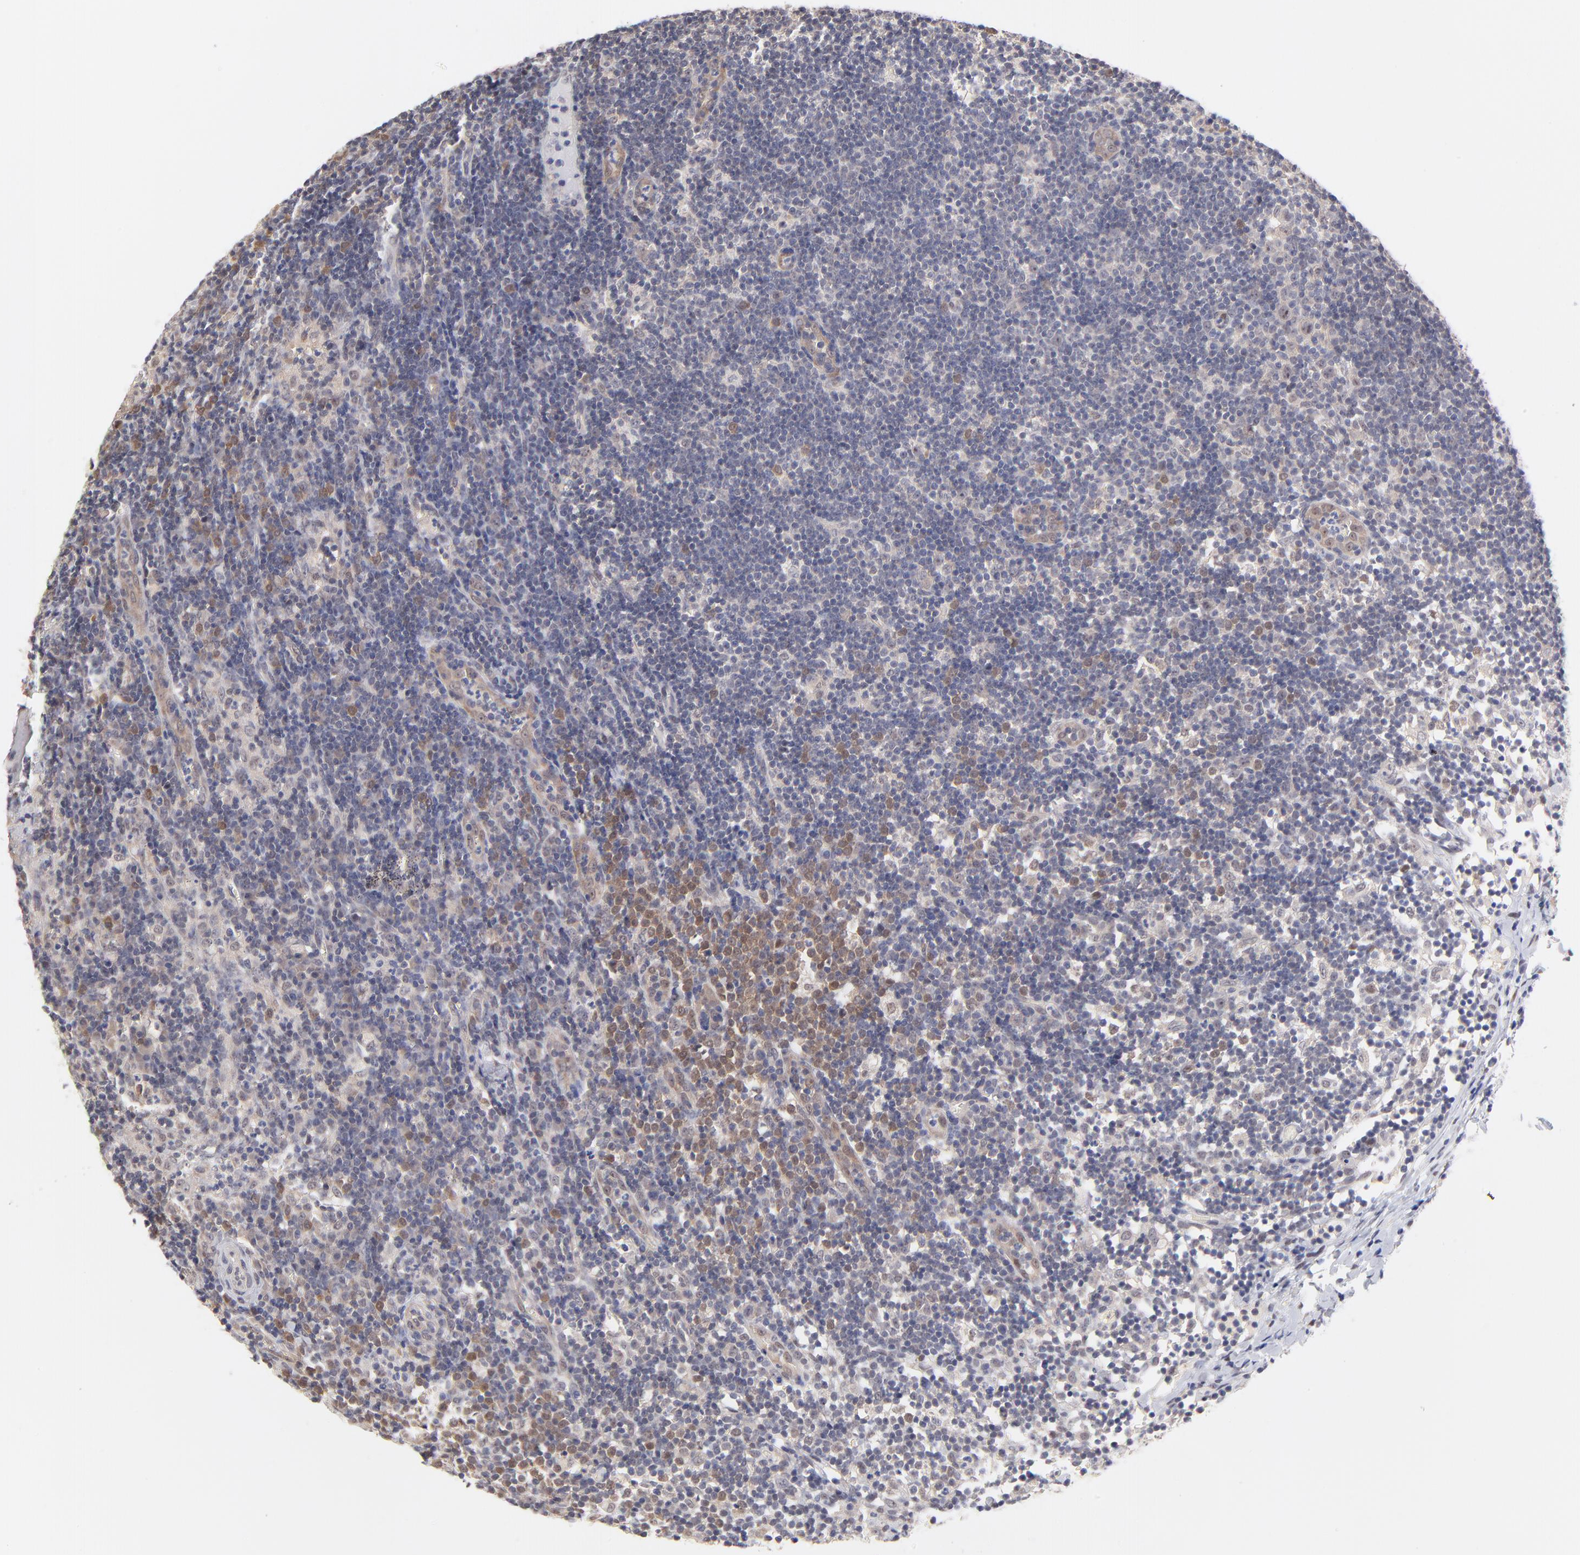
{"staining": {"intensity": "weak", "quantity": "25%-75%", "location": "cytoplasmic/membranous"}, "tissue": "lymph node", "cell_type": "Germinal center cells", "image_type": "normal", "snomed": [{"axis": "morphology", "description": "Normal tissue, NOS"}, {"axis": "morphology", "description": "Inflammation, NOS"}, {"axis": "topography", "description": "Lymph node"}, {"axis": "topography", "description": "Salivary gland"}], "caption": "Immunohistochemistry photomicrograph of benign human lymph node stained for a protein (brown), which exhibits low levels of weak cytoplasmic/membranous positivity in about 25%-75% of germinal center cells.", "gene": "UBE2E2", "patient": {"sex": "male", "age": 3}}